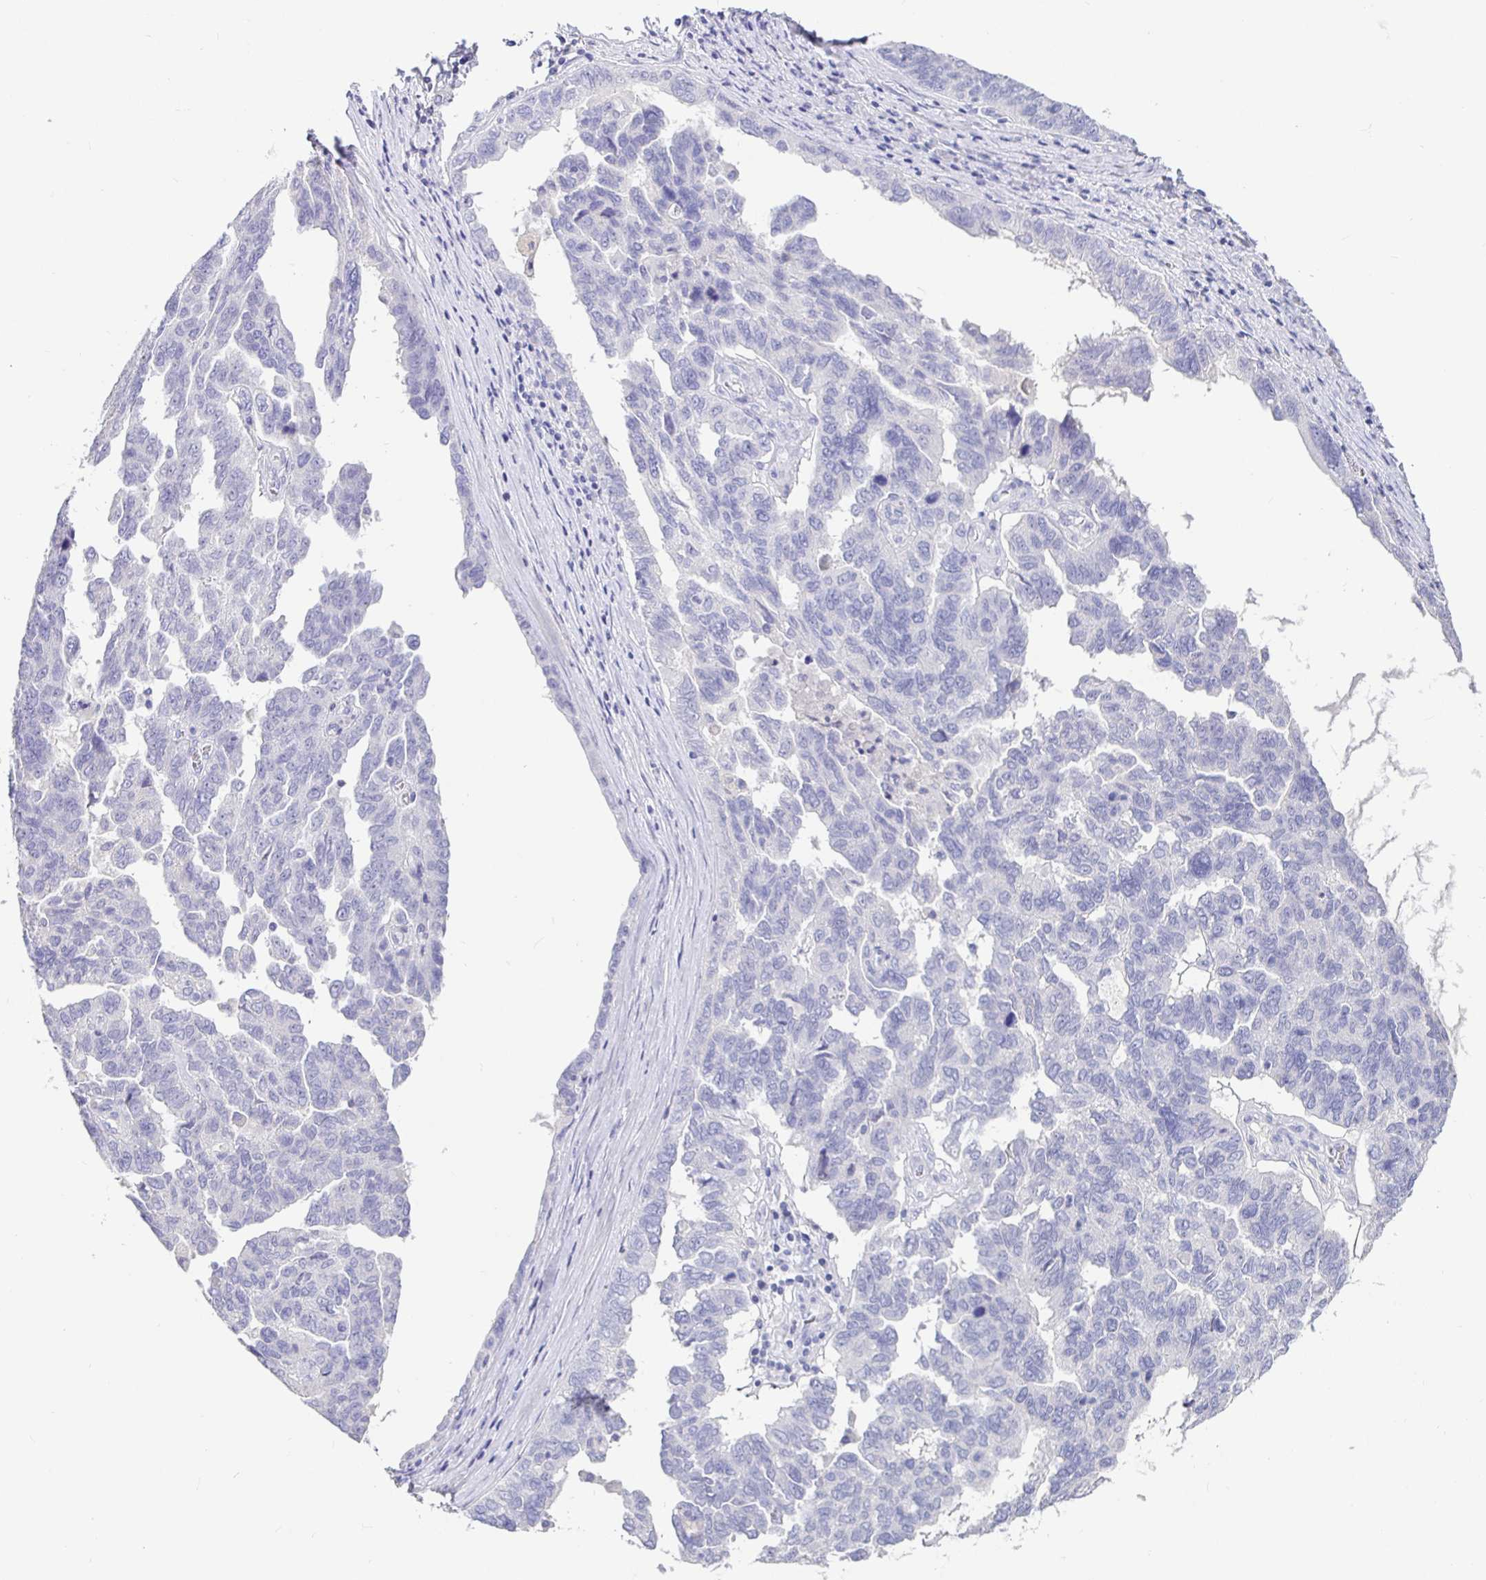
{"staining": {"intensity": "negative", "quantity": "none", "location": "none"}, "tissue": "ovarian cancer", "cell_type": "Tumor cells", "image_type": "cancer", "snomed": [{"axis": "morphology", "description": "Cystadenocarcinoma, serous, NOS"}, {"axis": "topography", "description": "Ovary"}], "caption": "Immunohistochemistry histopathology image of ovarian cancer stained for a protein (brown), which demonstrates no expression in tumor cells.", "gene": "TPTE", "patient": {"sex": "female", "age": 64}}